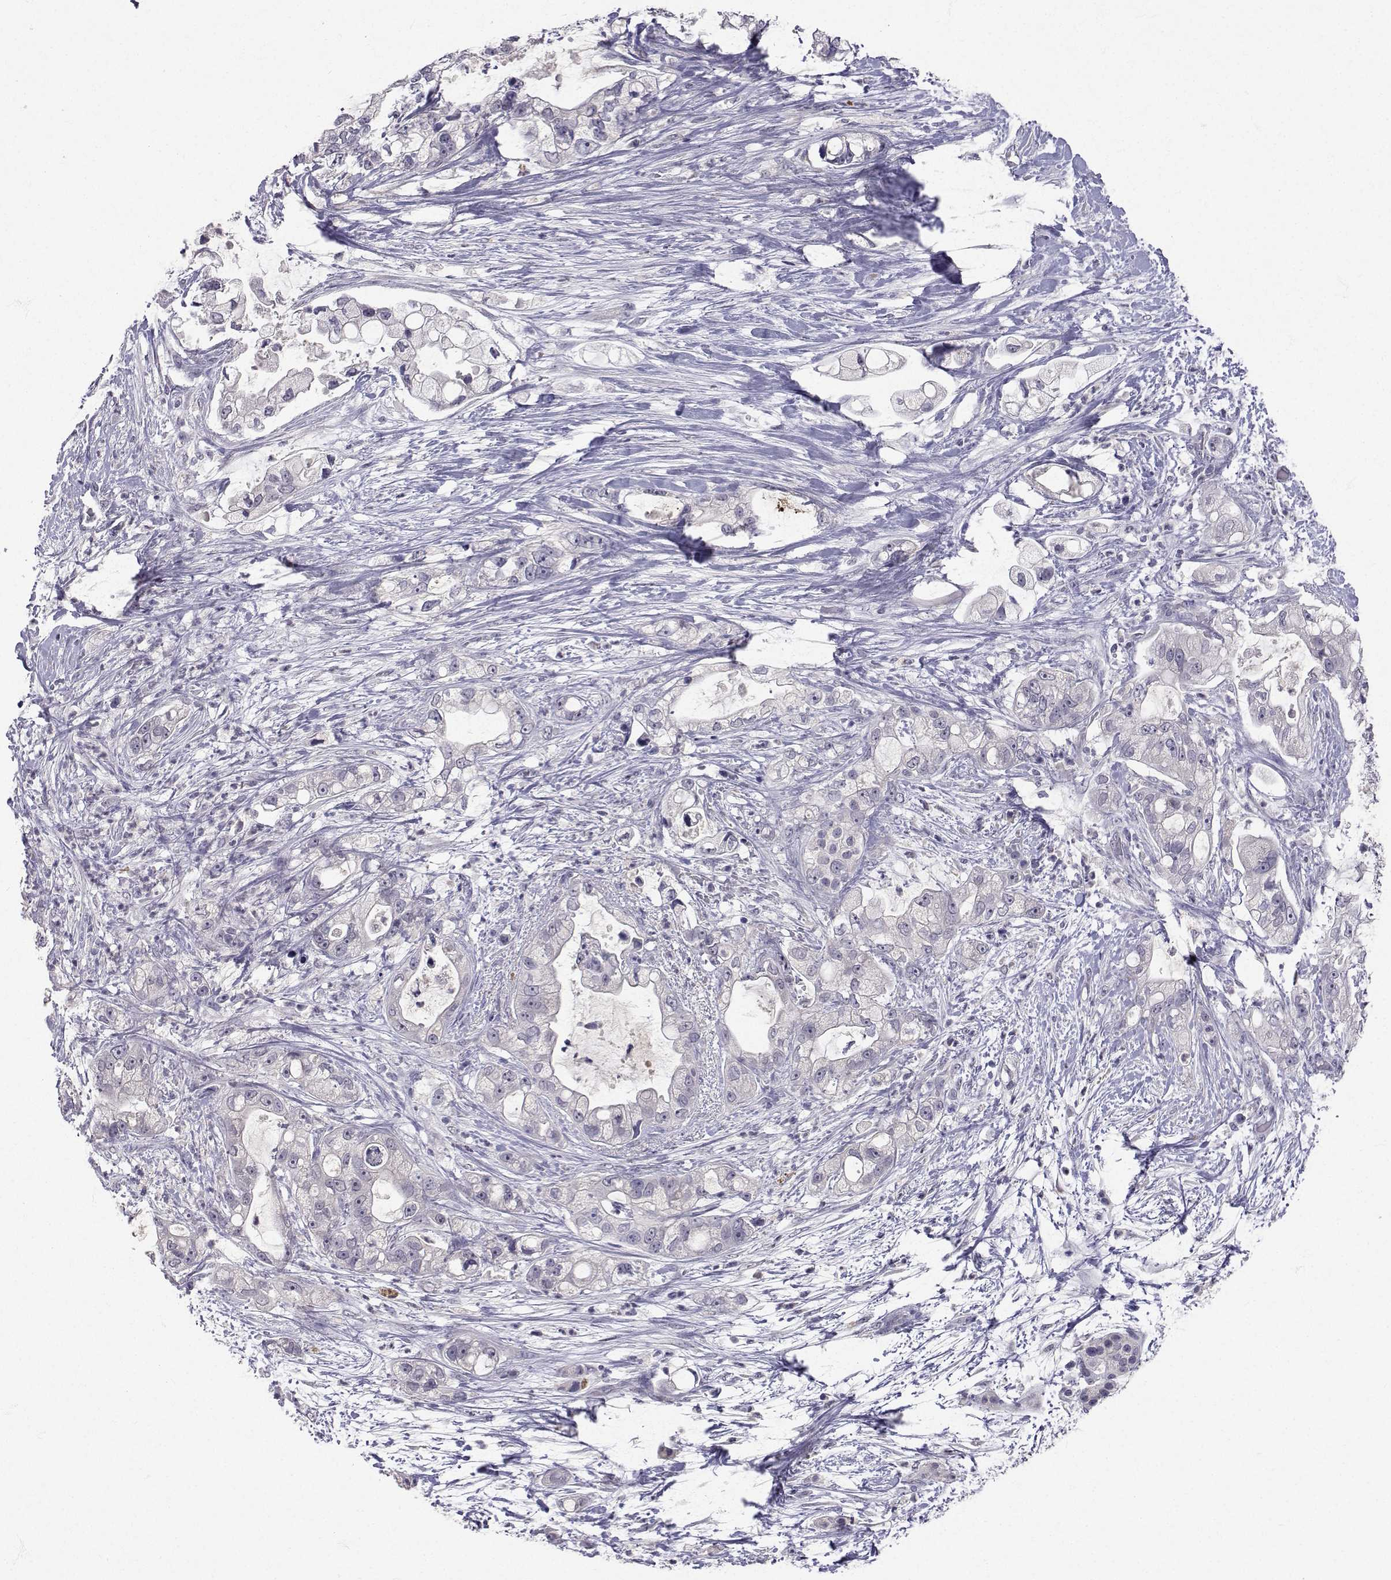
{"staining": {"intensity": "negative", "quantity": "none", "location": "none"}, "tissue": "pancreatic cancer", "cell_type": "Tumor cells", "image_type": "cancer", "snomed": [{"axis": "morphology", "description": "Adenocarcinoma, NOS"}, {"axis": "topography", "description": "Pancreas"}], "caption": "Adenocarcinoma (pancreatic) was stained to show a protein in brown. There is no significant positivity in tumor cells.", "gene": "SLC6A3", "patient": {"sex": "female", "age": 69}}